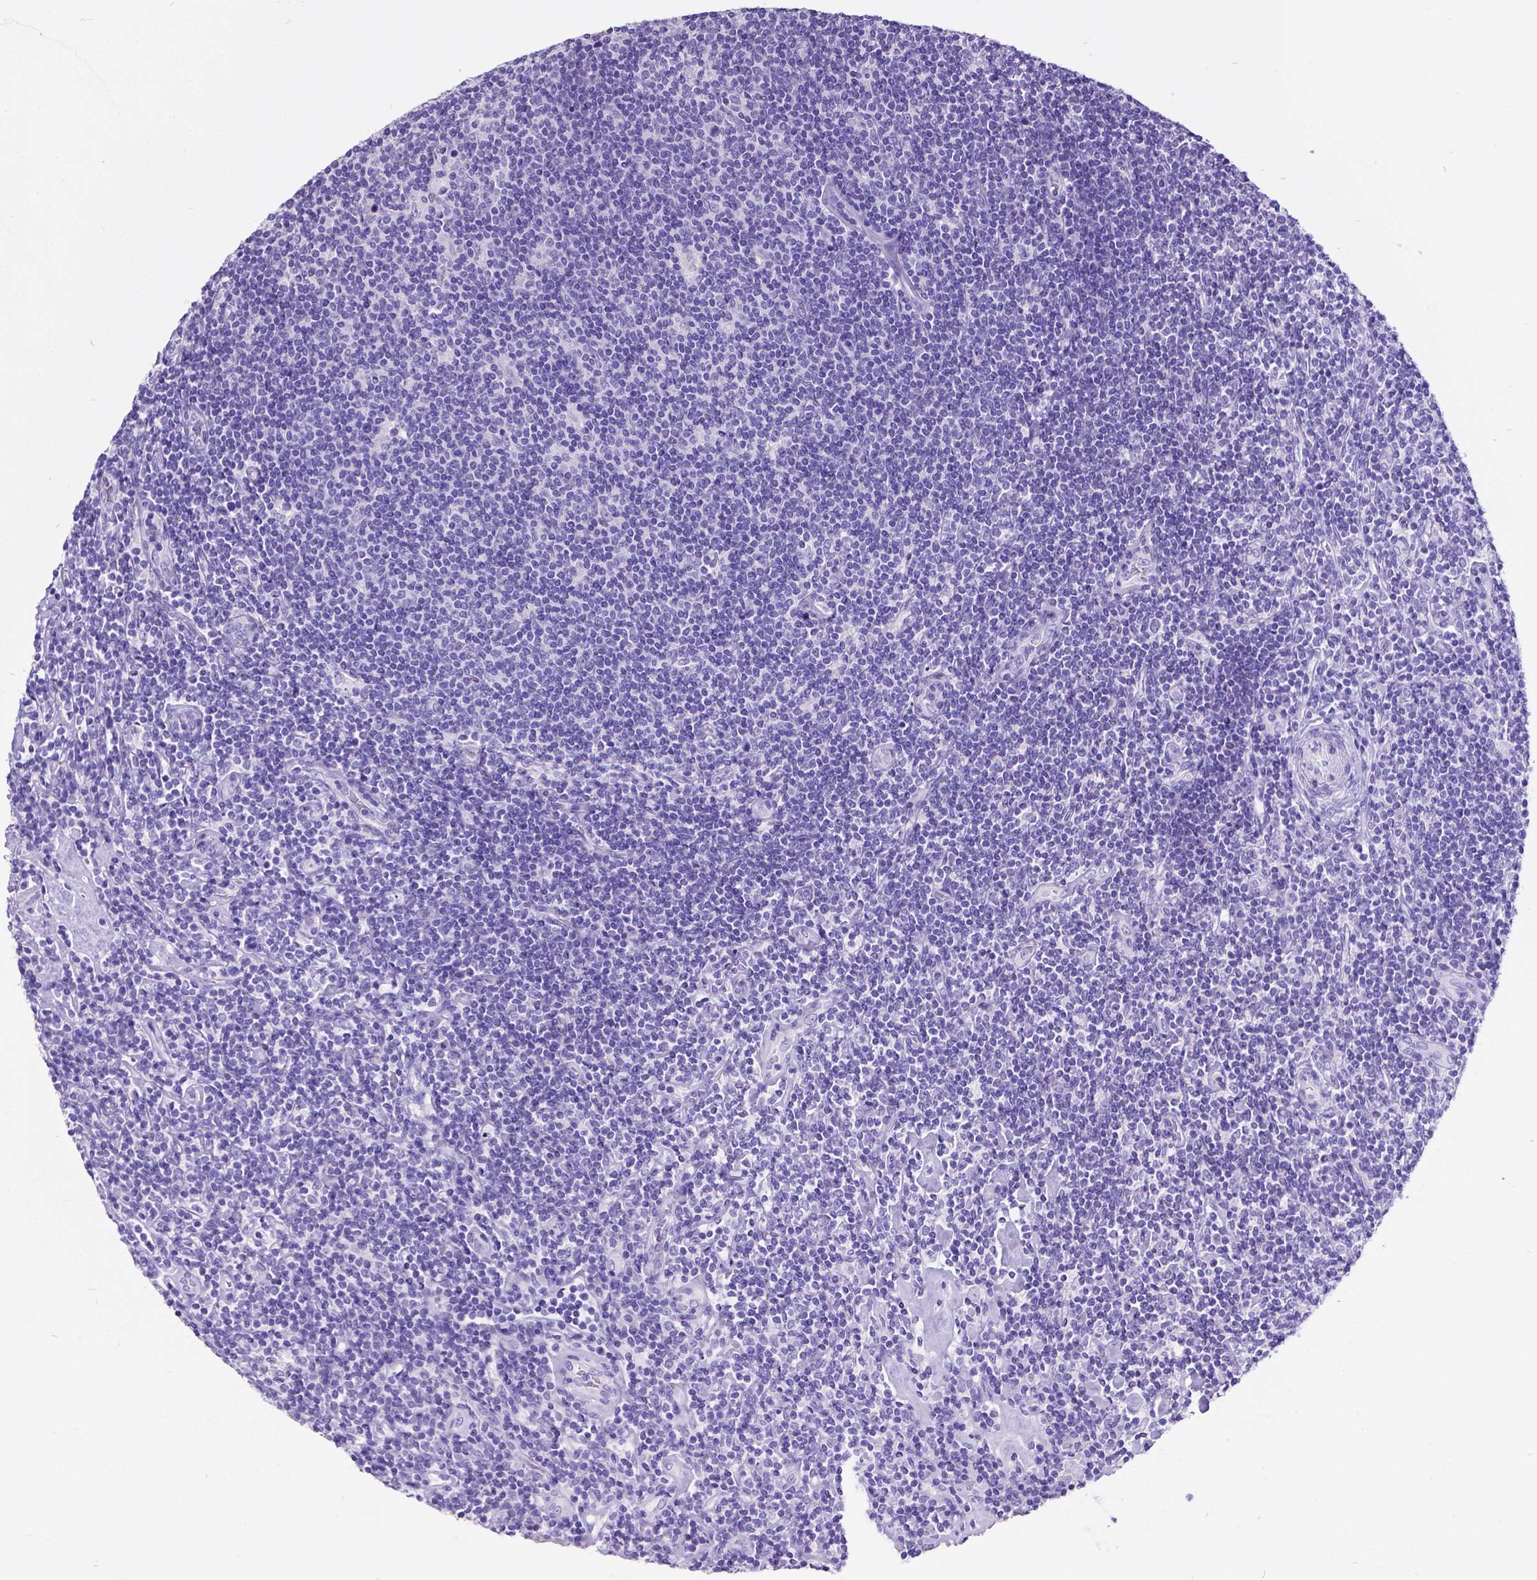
{"staining": {"intensity": "negative", "quantity": "none", "location": "none"}, "tissue": "lymphoma", "cell_type": "Tumor cells", "image_type": "cancer", "snomed": [{"axis": "morphology", "description": "Hodgkin's disease, NOS"}, {"axis": "topography", "description": "Lymph node"}], "caption": "Tumor cells show no significant positivity in lymphoma. The staining is performed using DAB brown chromogen with nuclei counter-stained in using hematoxylin.", "gene": "SATB2", "patient": {"sex": "male", "age": 40}}